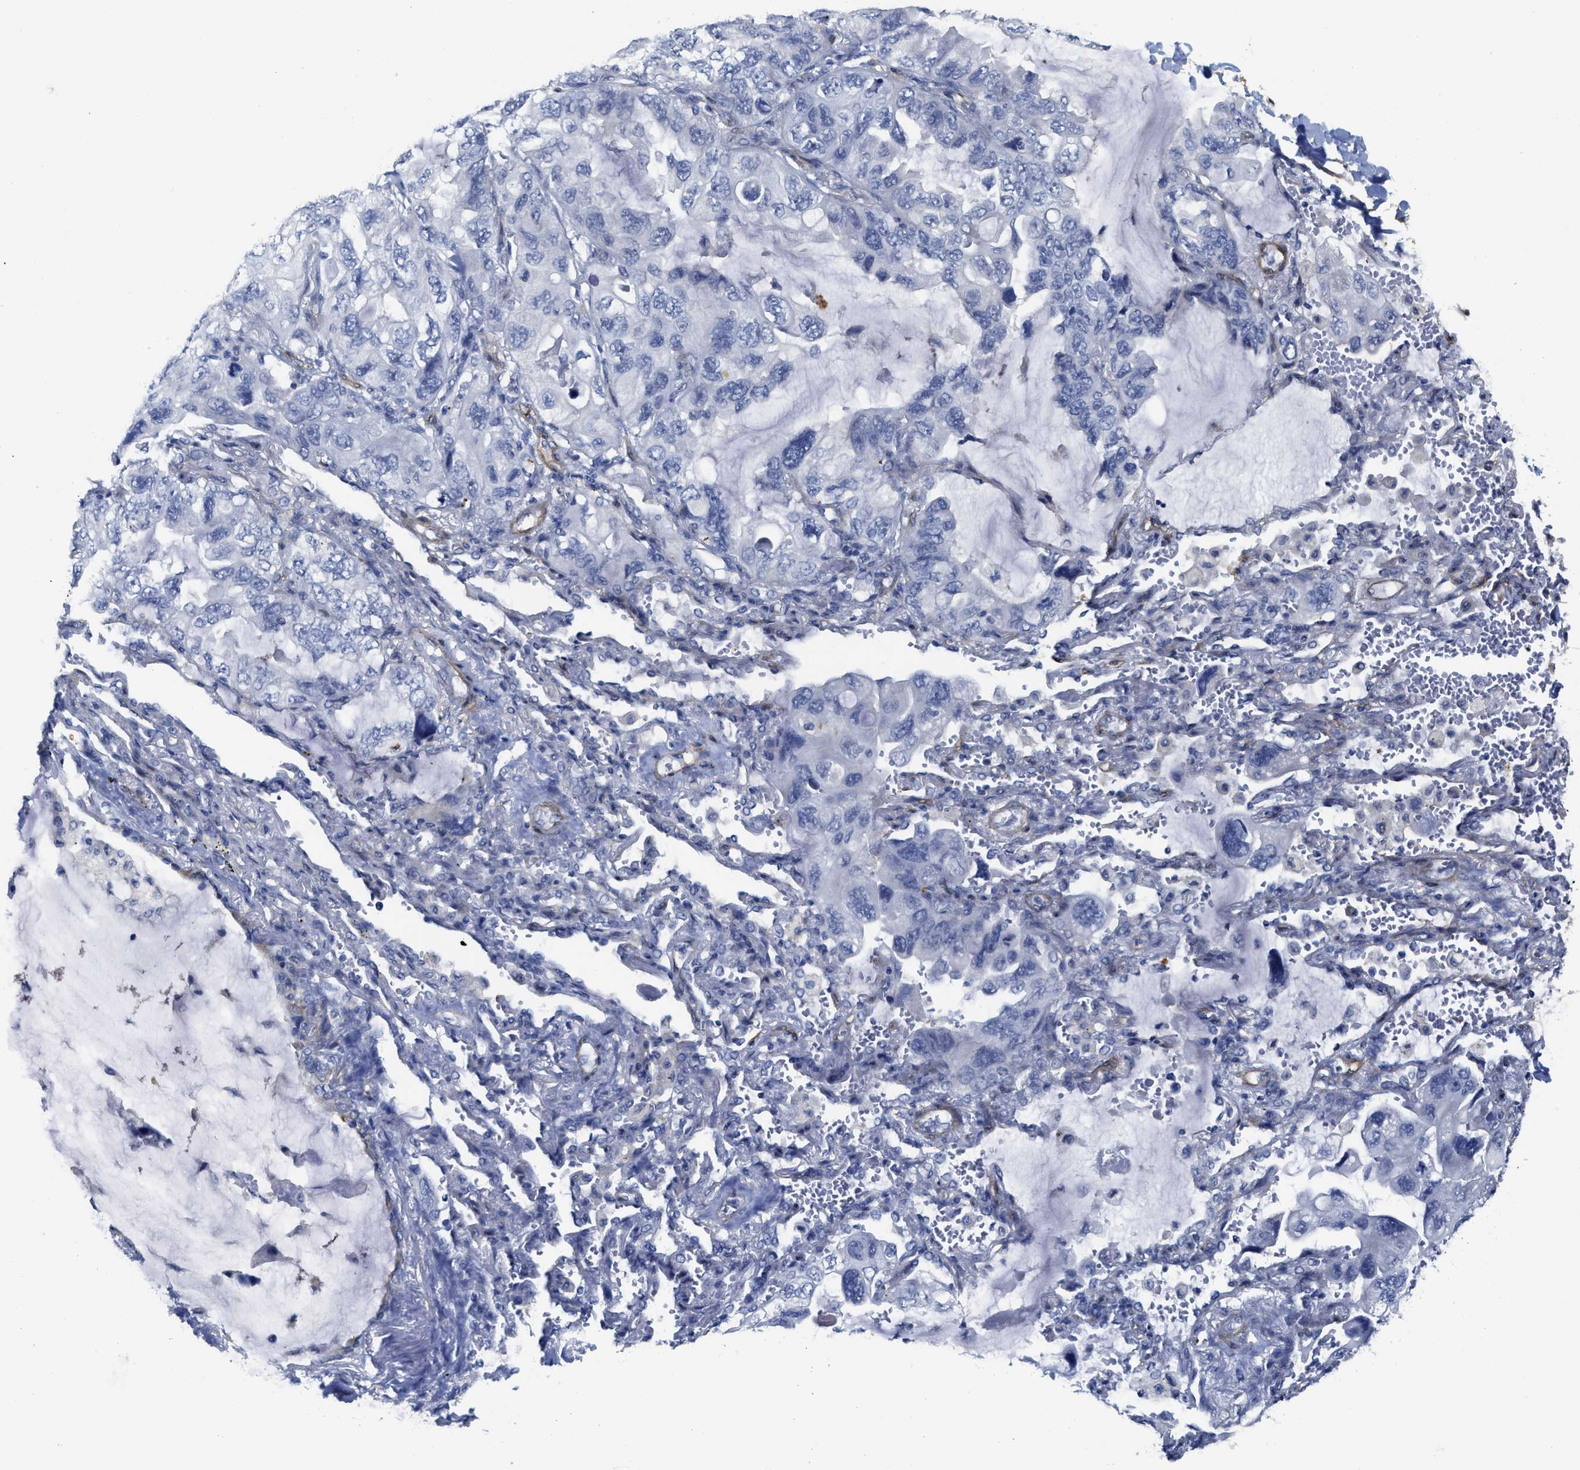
{"staining": {"intensity": "negative", "quantity": "none", "location": "none"}, "tissue": "lung cancer", "cell_type": "Tumor cells", "image_type": "cancer", "snomed": [{"axis": "morphology", "description": "Squamous cell carcinoma, NOS"}, {"axis": "topography", "description": "Lung"}], "caption": "Immunohistochemical staining of lung cancer shows no significant positivity in tumor cells. (Immunohistochemistry, brightfield microscopy, high magnification).", "gene": "TUB", "patient": {"sex": "female", "age": 73}}